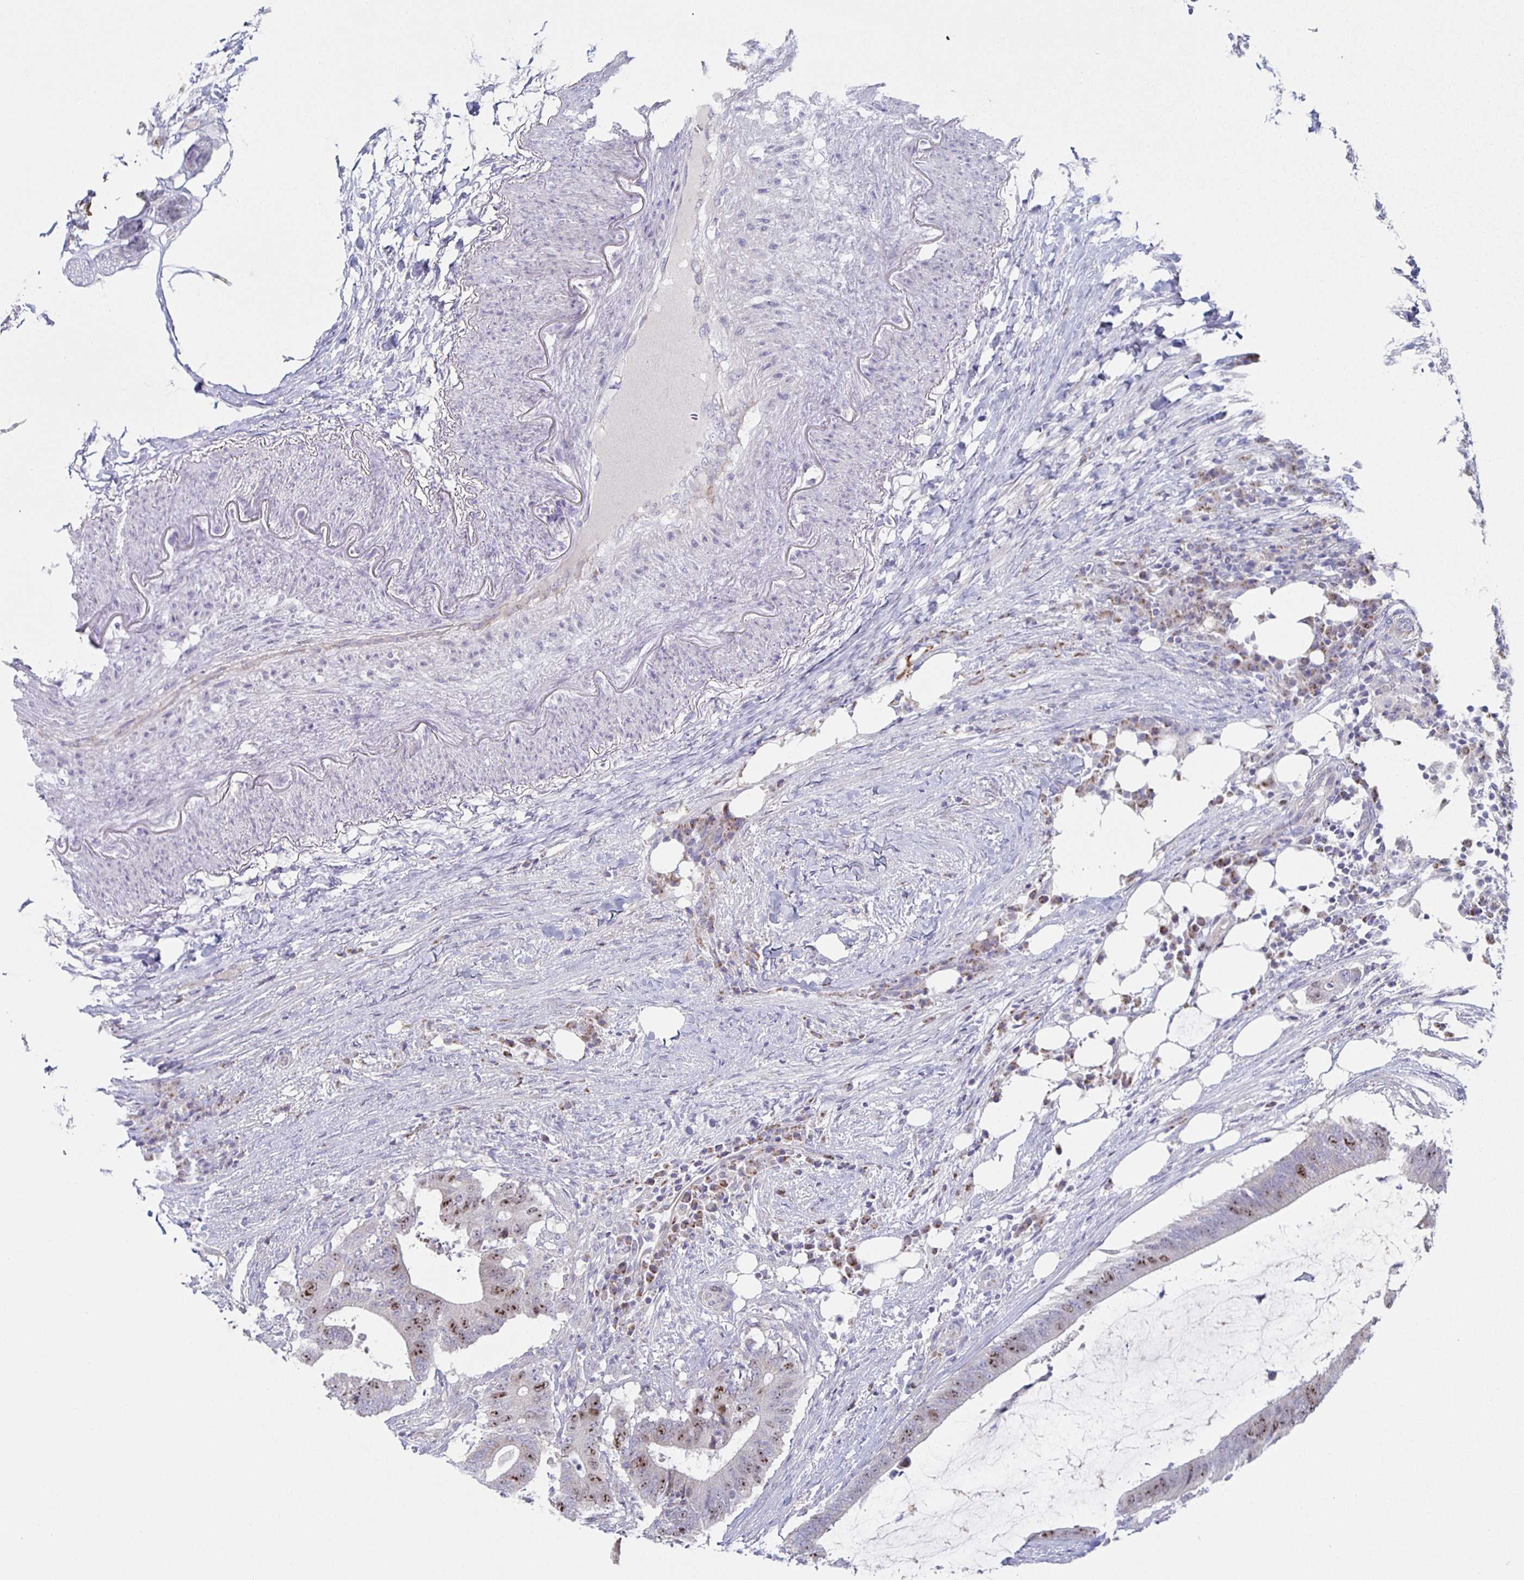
{"staining": {"intensity": "moderate", "quantity": "25%-75%", "location": "nuclear"}, "tissue": "colorectal cancer", "cell_type": "Tumor cells", "image_type": "cancer", "snomed": [{"axis": "morphology", "description": "Adenocarcinoma, NOS"}, {"axis": "topography", "description": "Colon"}], "caption": "A brown stain shows moderate nuclear positivity of a protein in human colorectal adenocarcinoma tumor cells.", "gene": "CENPH", "patient": {"sex": "female", "age": 43}}